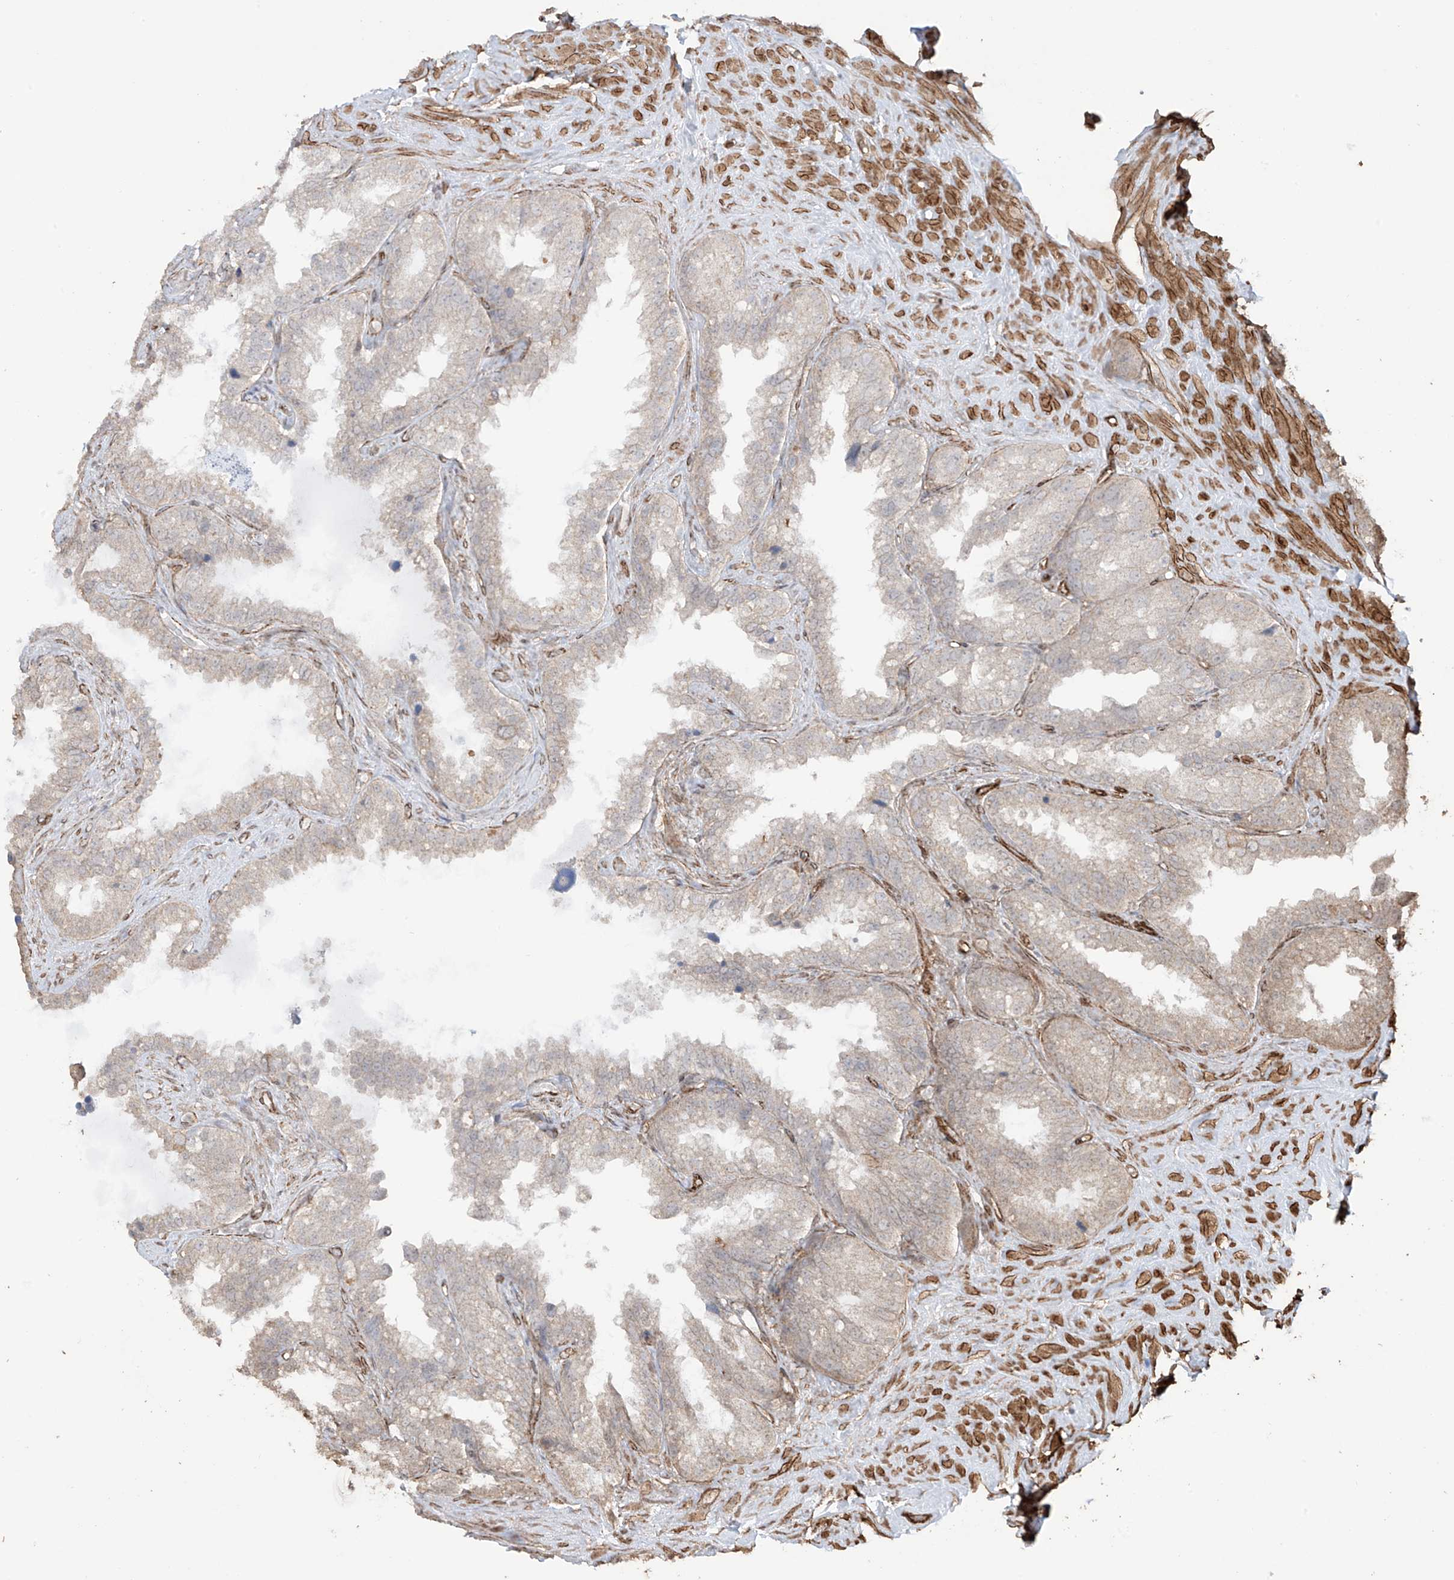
{"staining": {"intensity": "weak", "quantity": "25%-75%", "location": "cytoplasmic/membranous"}, "tissue": "seminal vesicle", "cell_type": "Glandular cells", "image_type": "normal", "snomed": [{"axis": "morphology", "description": "Normal tissue, NOS"}, {"axis": "topography", "description": "Seminal veicle"}], "caption": "Protein expression analysis of normal human seminal vesicle reveals weak cytoplasmic/membranous expression in about 25%-75% of glandular cells.", "gene": "TTLL5", "patient": {"sex": "male", "age": 80}}